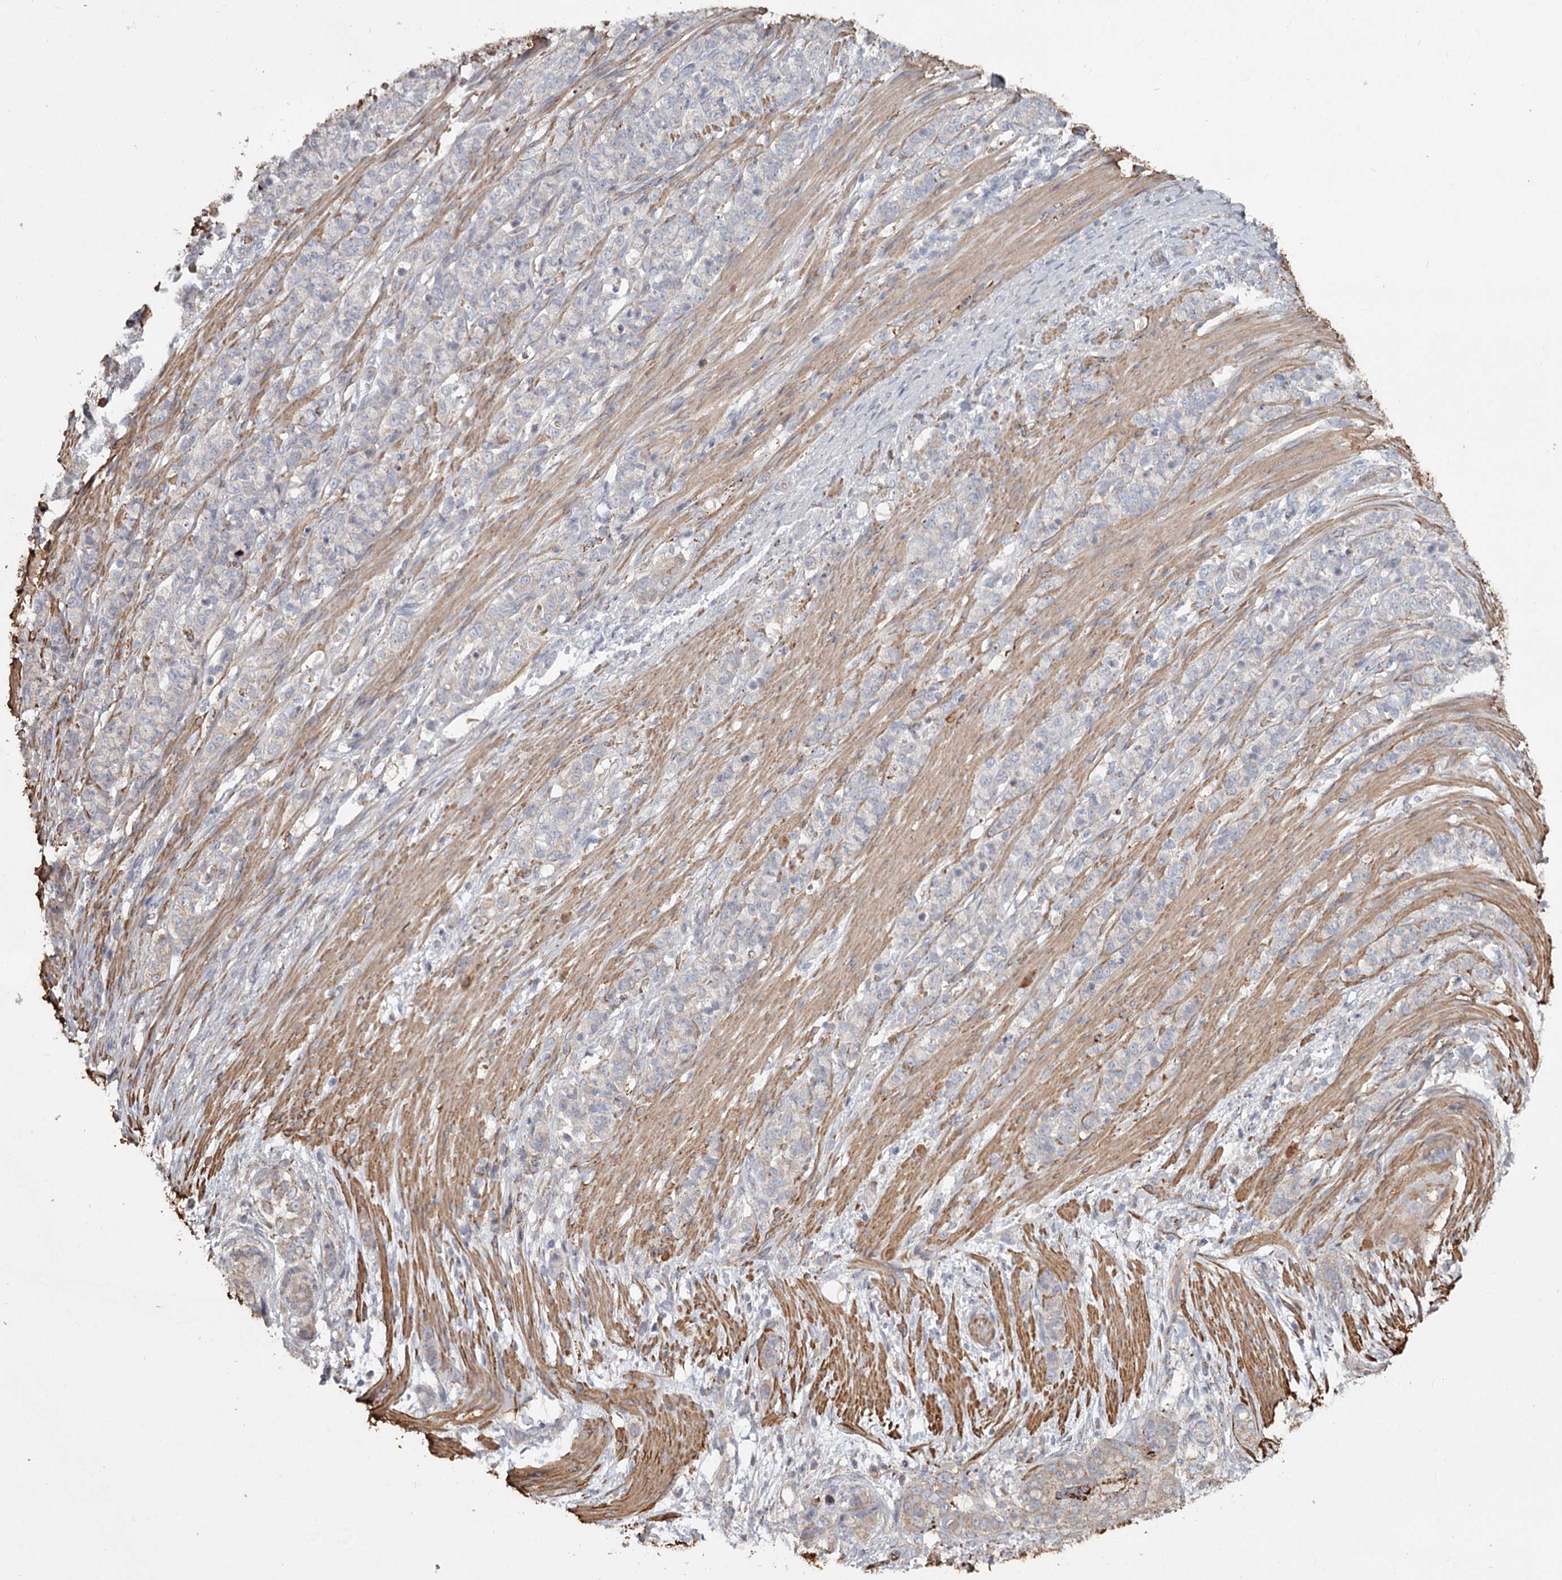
{"staining": {"intensity": "negative", "quantity": "none", "location": "none"}, "tissue": "stomach cancer", "cell_type": "Tumor cells", "image_type": "cancer", "snomed": [{"axis": "morphology", "description": "Adenocarcinoma, NOS"}, {"axis": "topography", "description": "Stomach"}], "caption": "Immunohistochemistry photomicrograph of stomach cancer stained for a protein (brown), which demonstrates no expression in tumor cells. Brightfield microscopy of immunohistochemistry stained with DAB (brown) and hematoxylin (blue), captured at high magnification.", "gene": "DHRS9", "patient": {"sex": "female", "age": 79}}